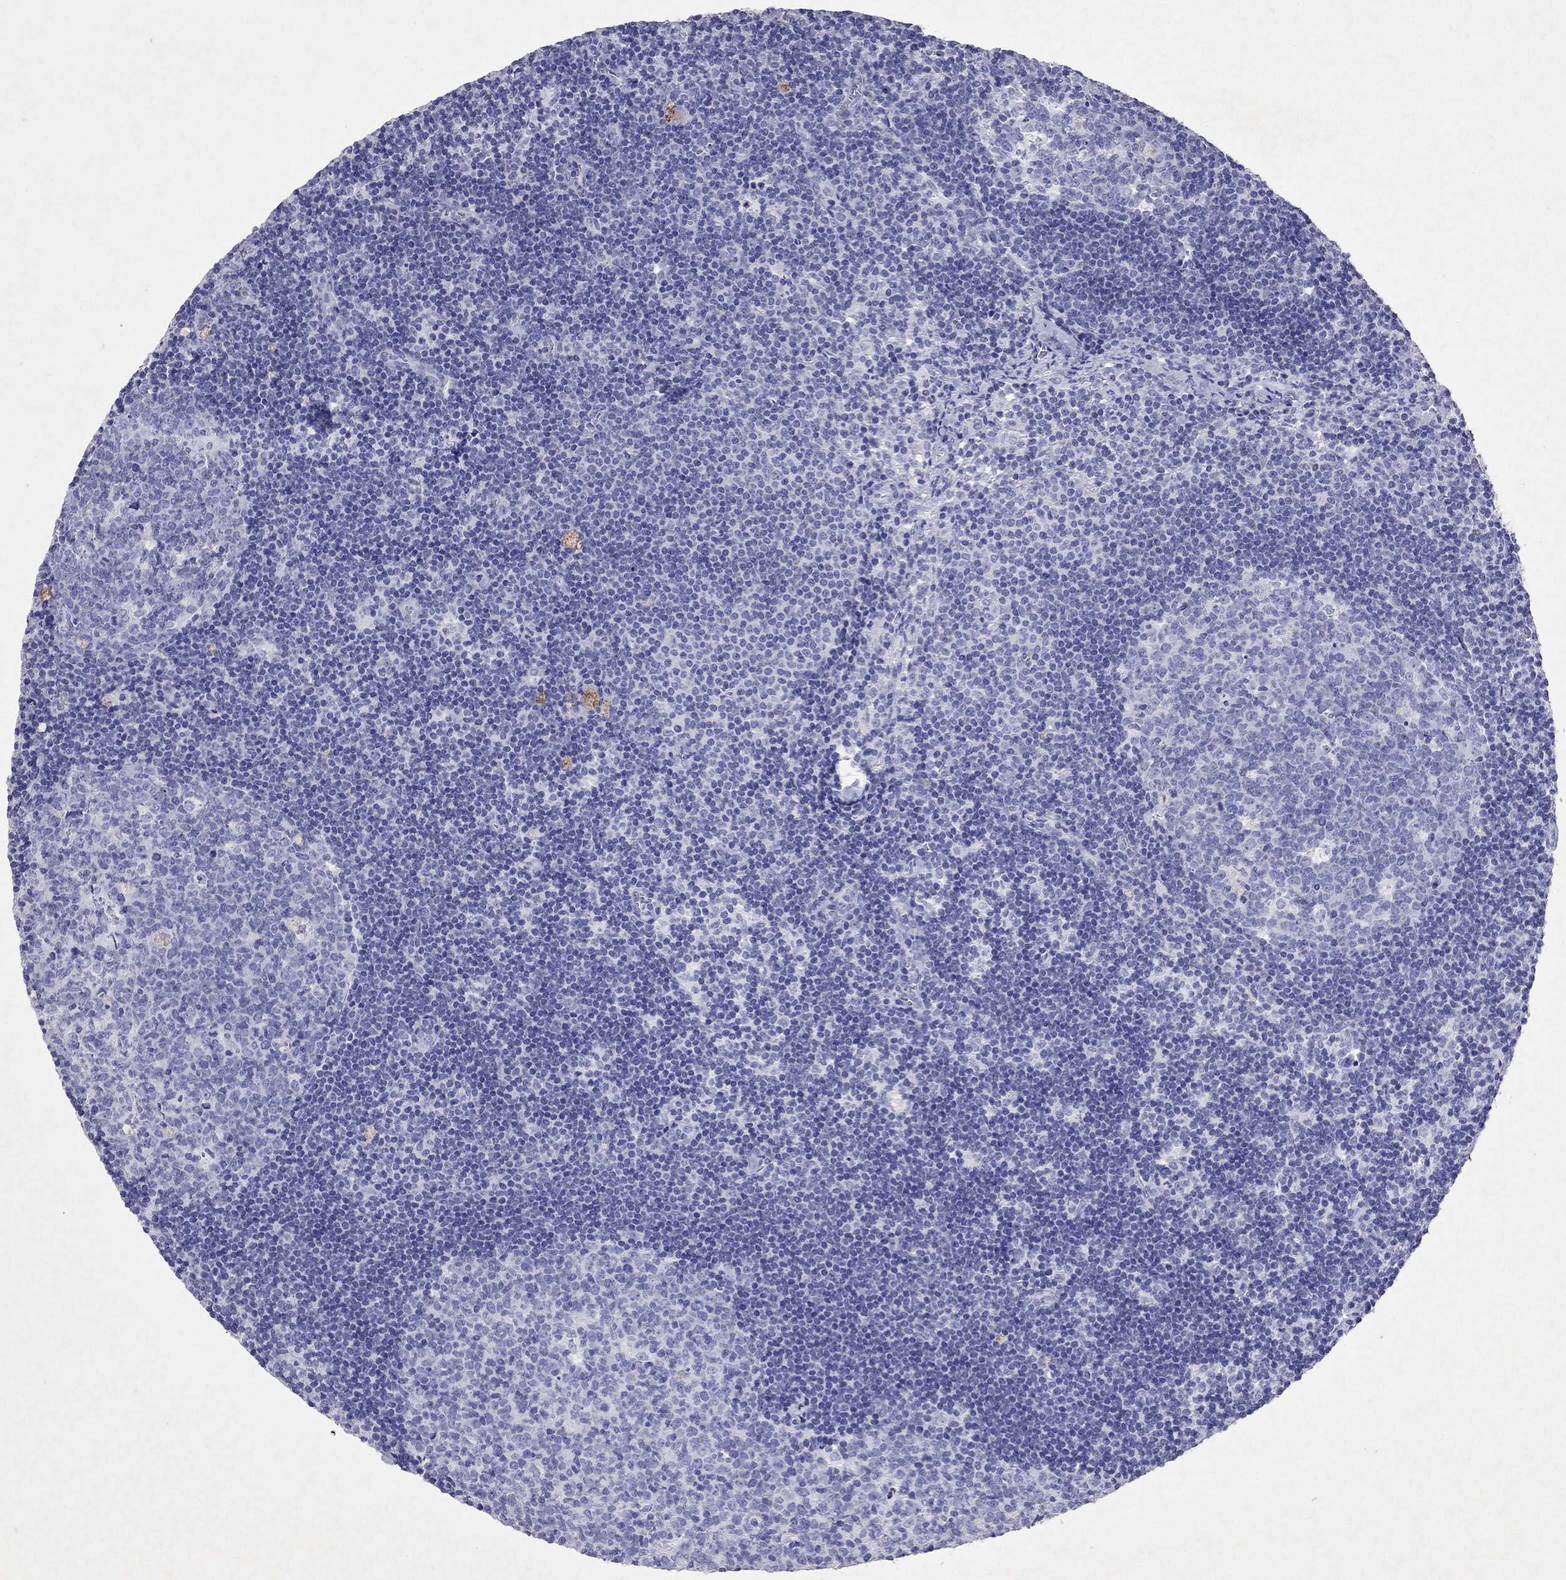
{"staining": {"intensity": "negative", "quantity": "none", "location": "none"}, "tissue": "lymph node", "cell_type": "Germinal center cells", "image_type": "normal", "snomed": [{"axis": "morphology", "description": "Normal tissue, NOS"}, {"axis": "topography", "description": "Lymph node"}], "caption": "The immunohistochemistry (IHC) image has no significant positivity in germinal center cells of lymph node. Nuclei are stained in blue.", "gene": "ARMC12", "patient": {"sex": "female", "age": 34}}